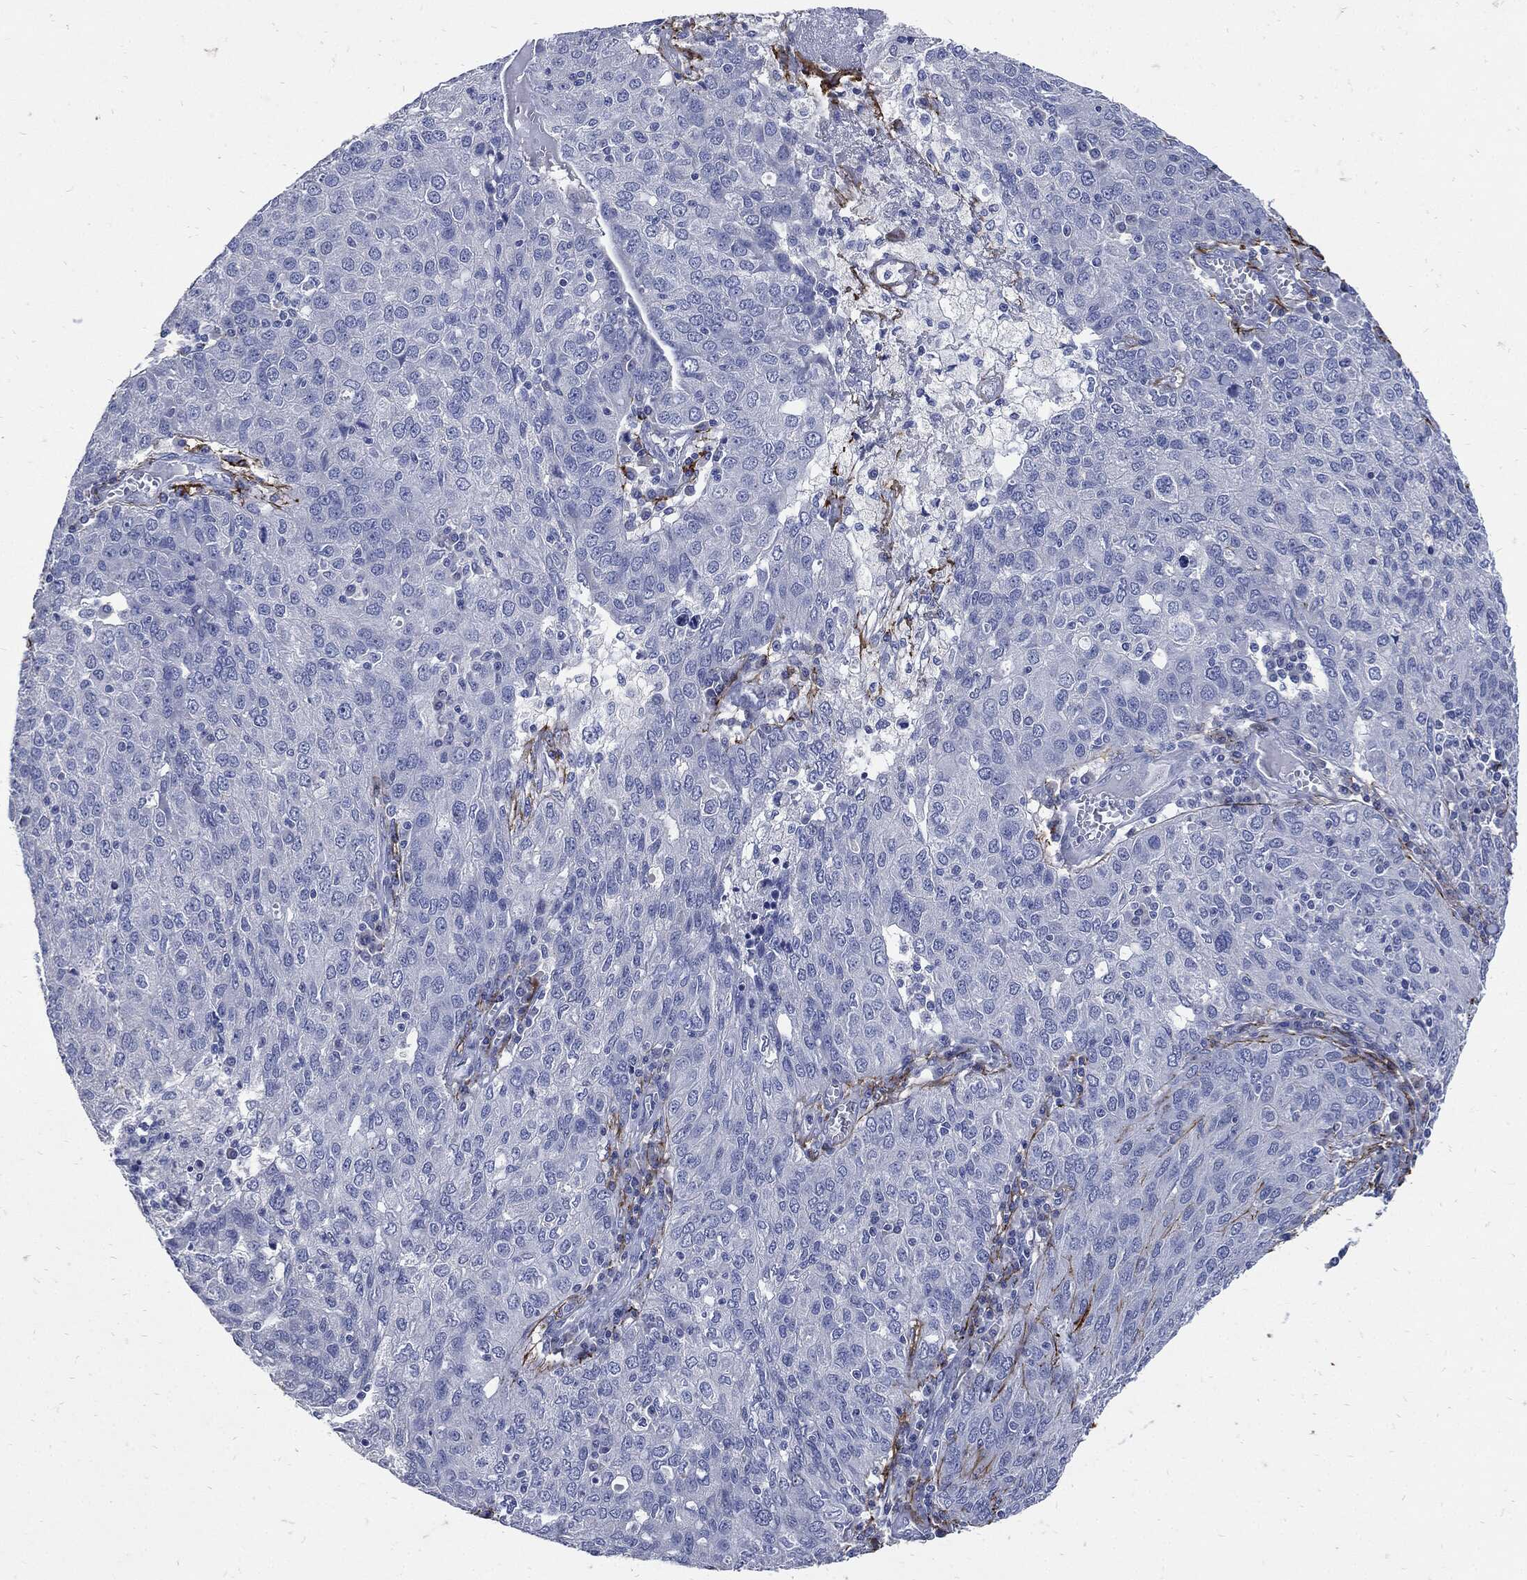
{"staining": {"intensity": "negative", "quantity": "none", "location": "none"}, "tissue": "ovarian cancer", "cell_type": "Tumor cells", "image_type": "cancer", "snomed": [{"axis": "morphology", "description": "Carcinoma, endometroid"}, {"axis": "topography", "description": "Ovary"}], "caption": "Tumor cells show no significant protein expression in ovarian cancer.", "gene": "FBN1", "patient": {"sex": "female", "age": 50}}